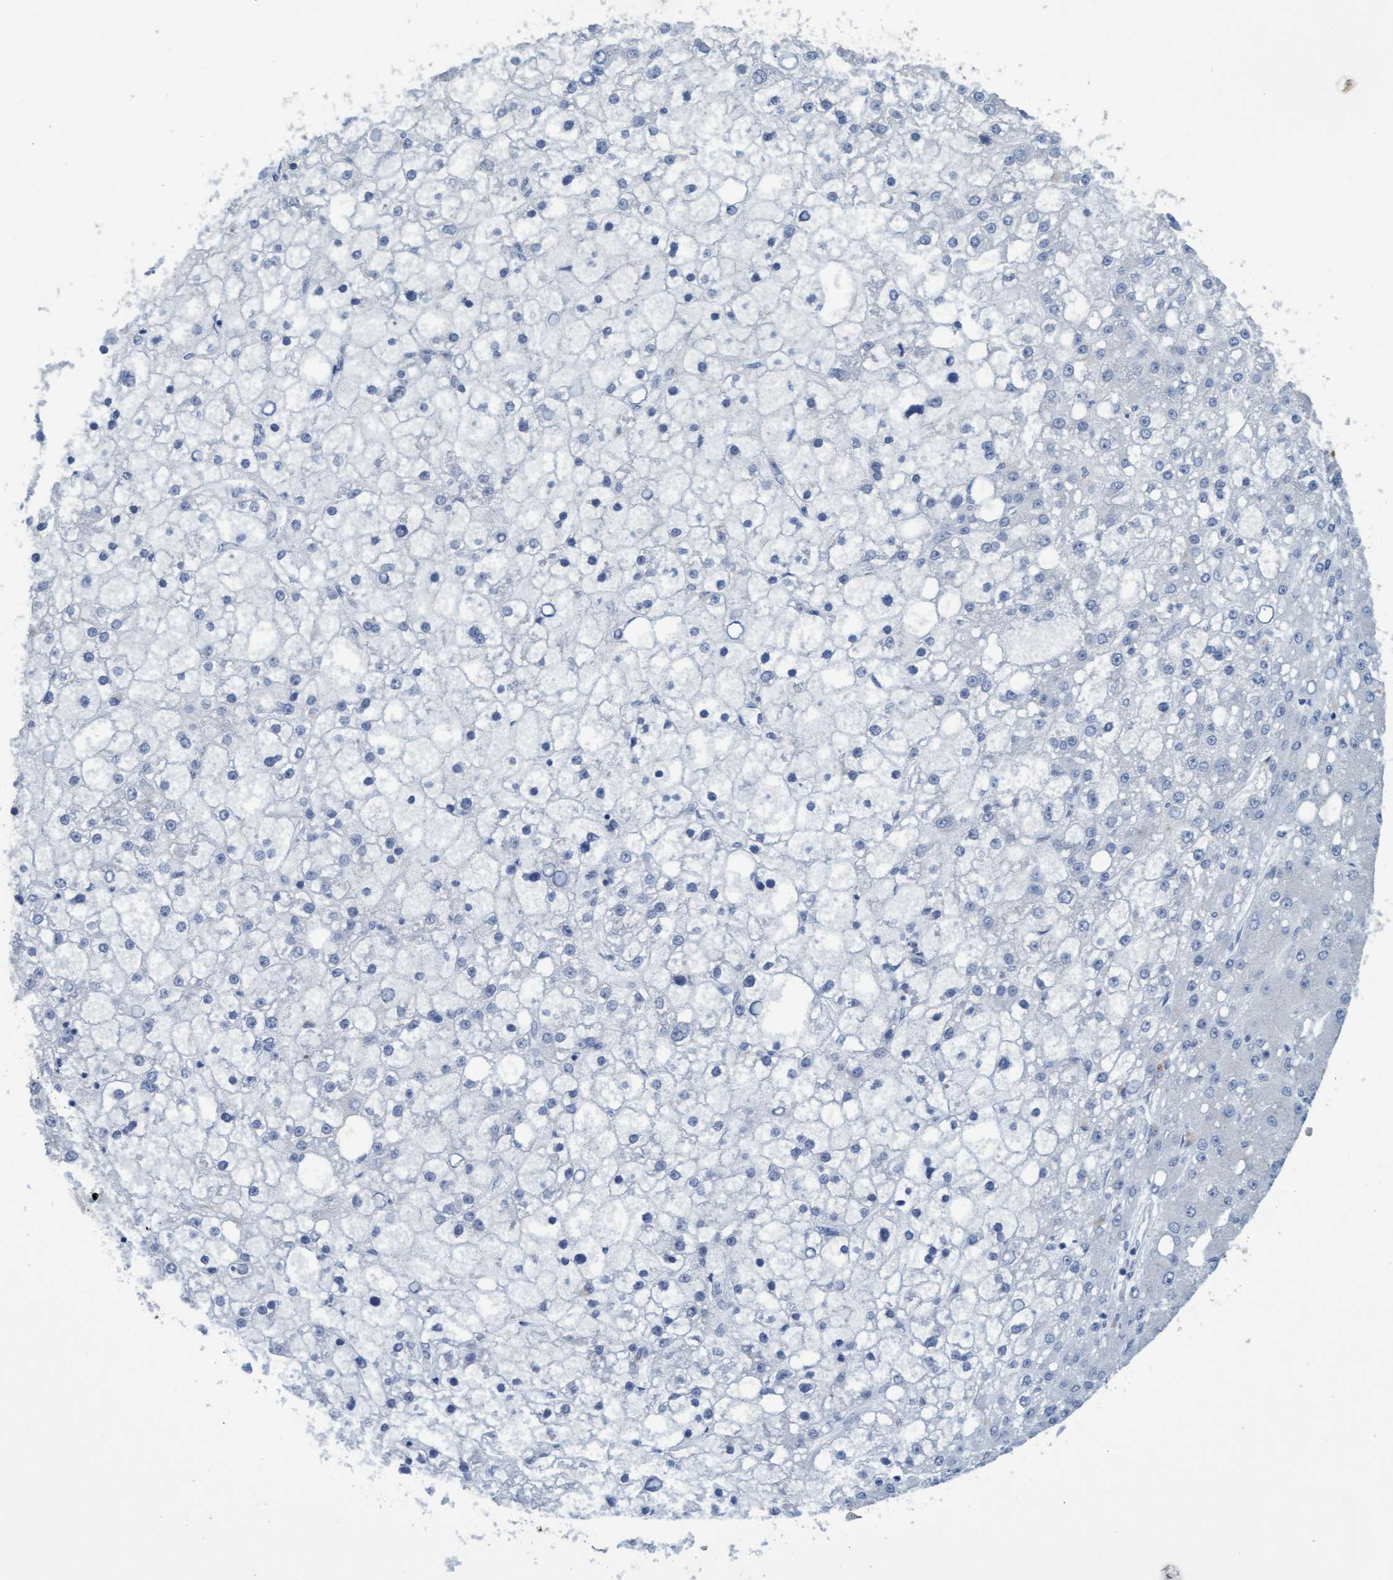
{"staining": {"intensity": "negative", "quantity": "none", "location": "none"}, "tissue": "liver cancer", "cell_type": "Tumor cells", "image_type": "cancer", "snomed": [{"axis": "morphology", "description": "Carcinoma, Hepatocellular, NOS"}, {"axis": "topography", "description": "Liver"}], "caption": "DAB immunohistochemical staining of human liver cancer displays no significant staining in tumor cells.", "gene": "SSTR3", "patient": {"sex": "male", "age": 67}}